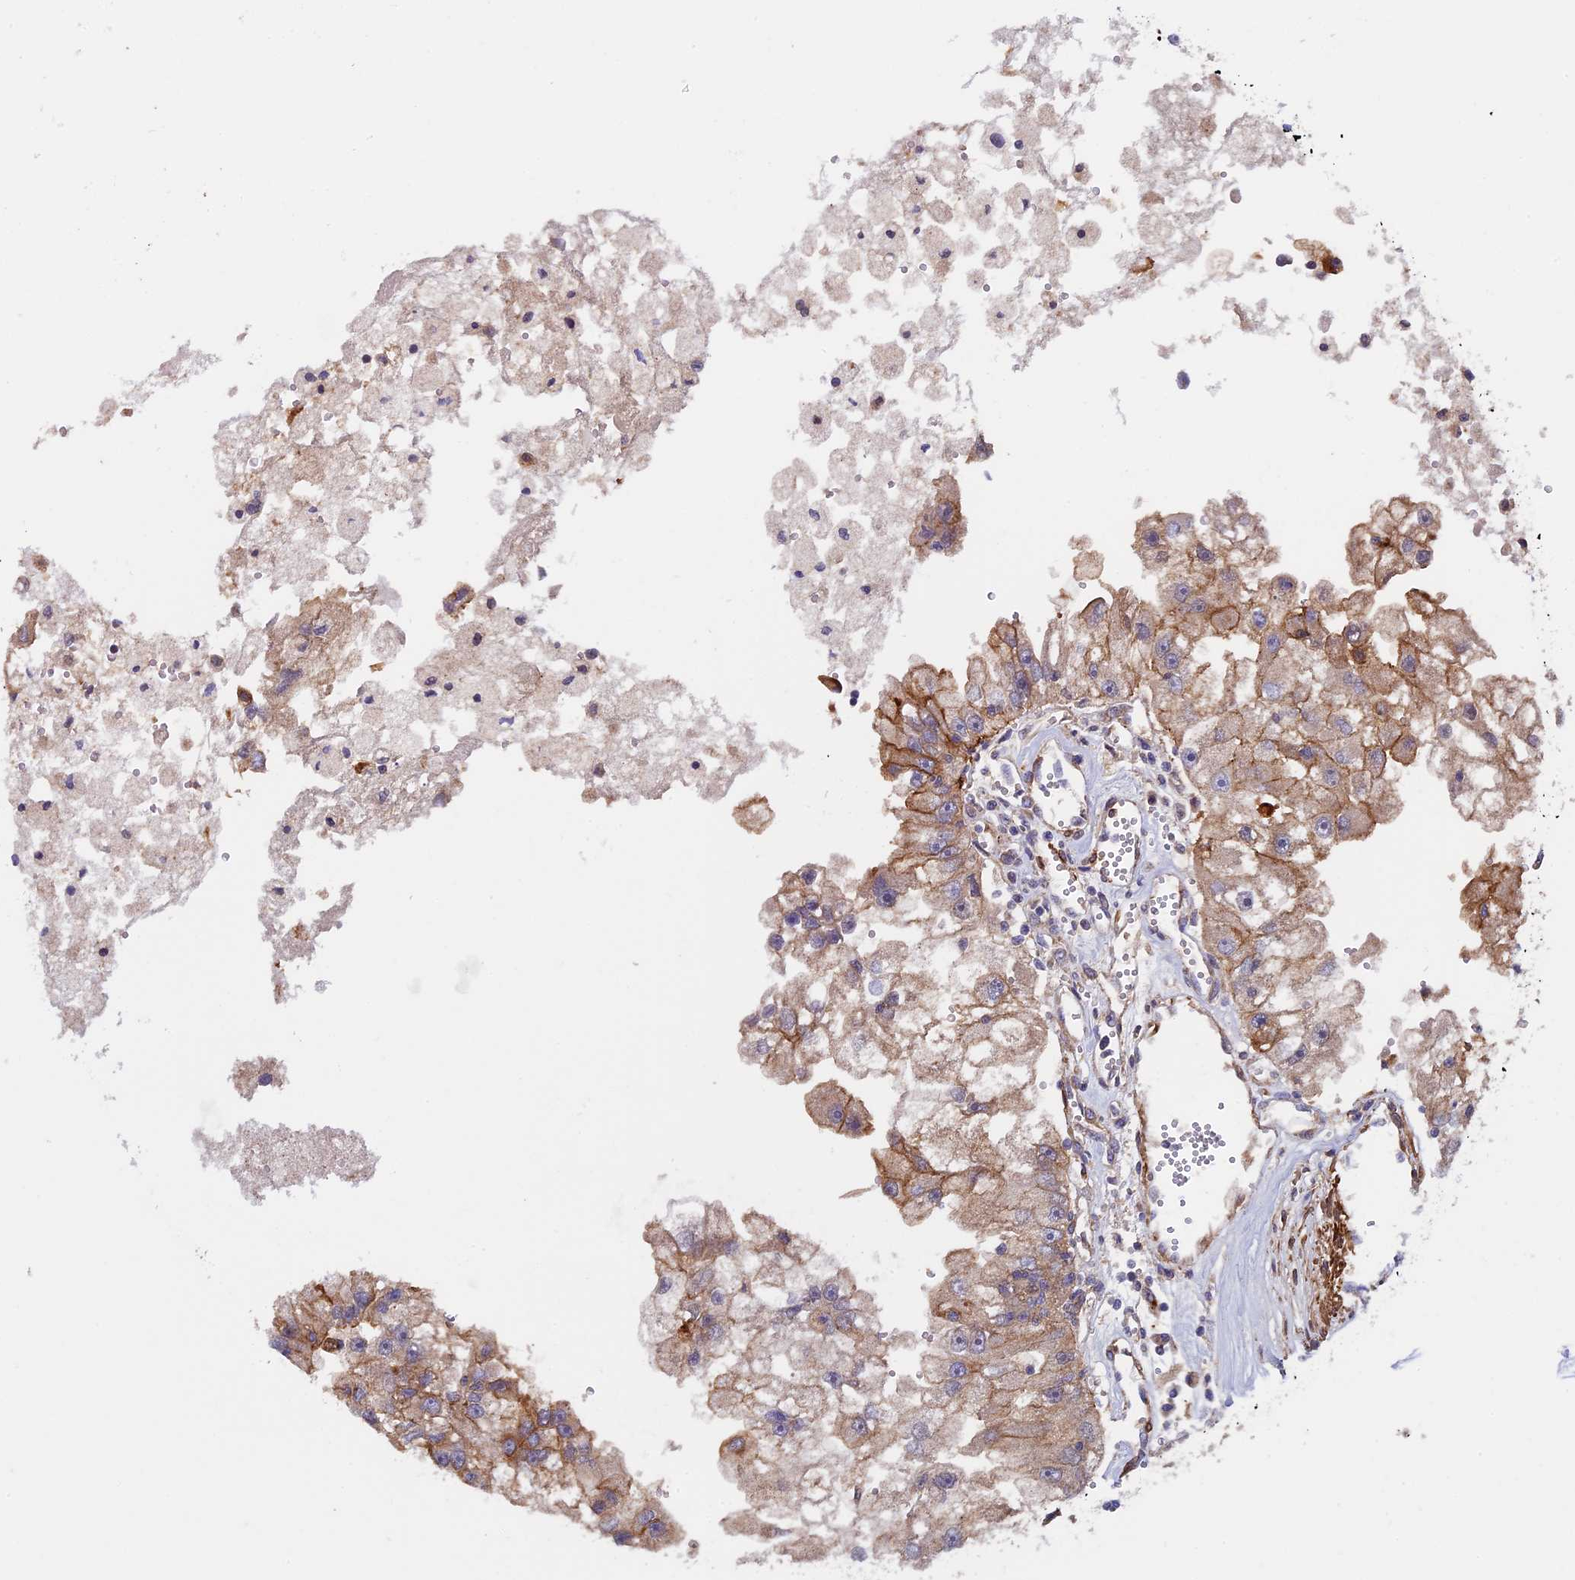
{"staining": {"intensity": "moderate", "quantity": "25%-75%", "location": "cytoplasmic/membranous"}, "tissue": "renal cancer", "cell_type": "Tumor cells", "image_type": "cancer", "snomed": [{"axis": "morphology", "description": "Adenocarcinoma, NOS"}, {"axis": "topography", "description": "Kidney"}], "caption": "Human renal adenocarcinoma stained with a brown dye reveals moderate cytoplasmic/membranous positive positivity in approximately 25%-75% of tumor cells.", "gene": "SLC9A5", "patient": {"sex": "male", "age": 63}}